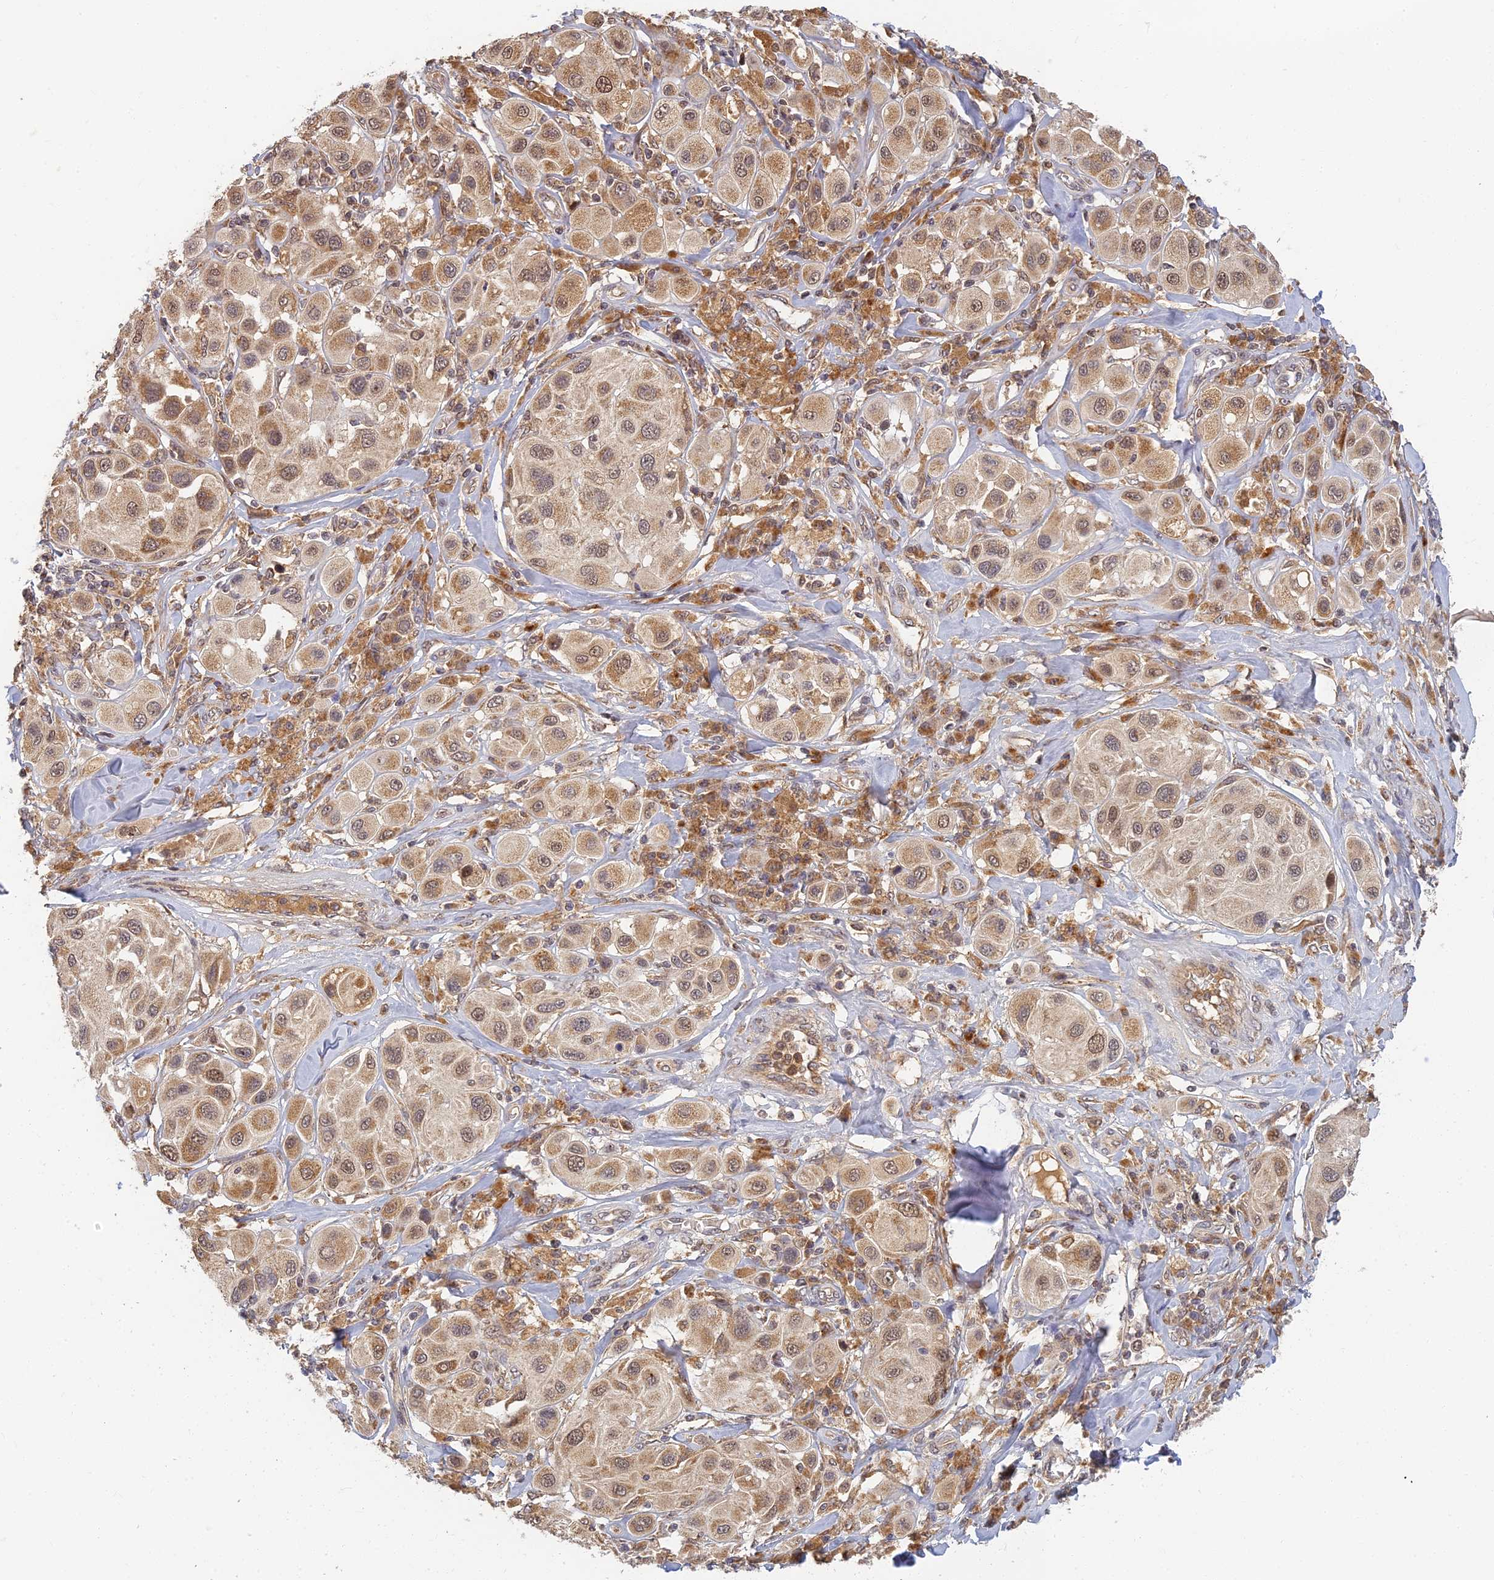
{"staining": {"intensity": "moderate", "quantity": ">75%", "location": "cytoplasmic/membranous"}, "tissue": "melanoma", "cell_type": "Tumor cells", "image_type": "cancer", "snomed": [{"axis": "morphology", "description": "Malignant melanoma, Metastatic site"}, {"axis": "topography", "description": "Skin"}], "caption": "DAB (3,3'-diaminobenzidine) immunohistochemical staining of malignant melanoma (metastatic site) demonstrates moderate cytoplasmic/membranous protein staining in approximately >75% of tumor cells. Nuclei are stained in blue.", "gene": "RGL3", "patient": {"sex": "male", "age": 41}}